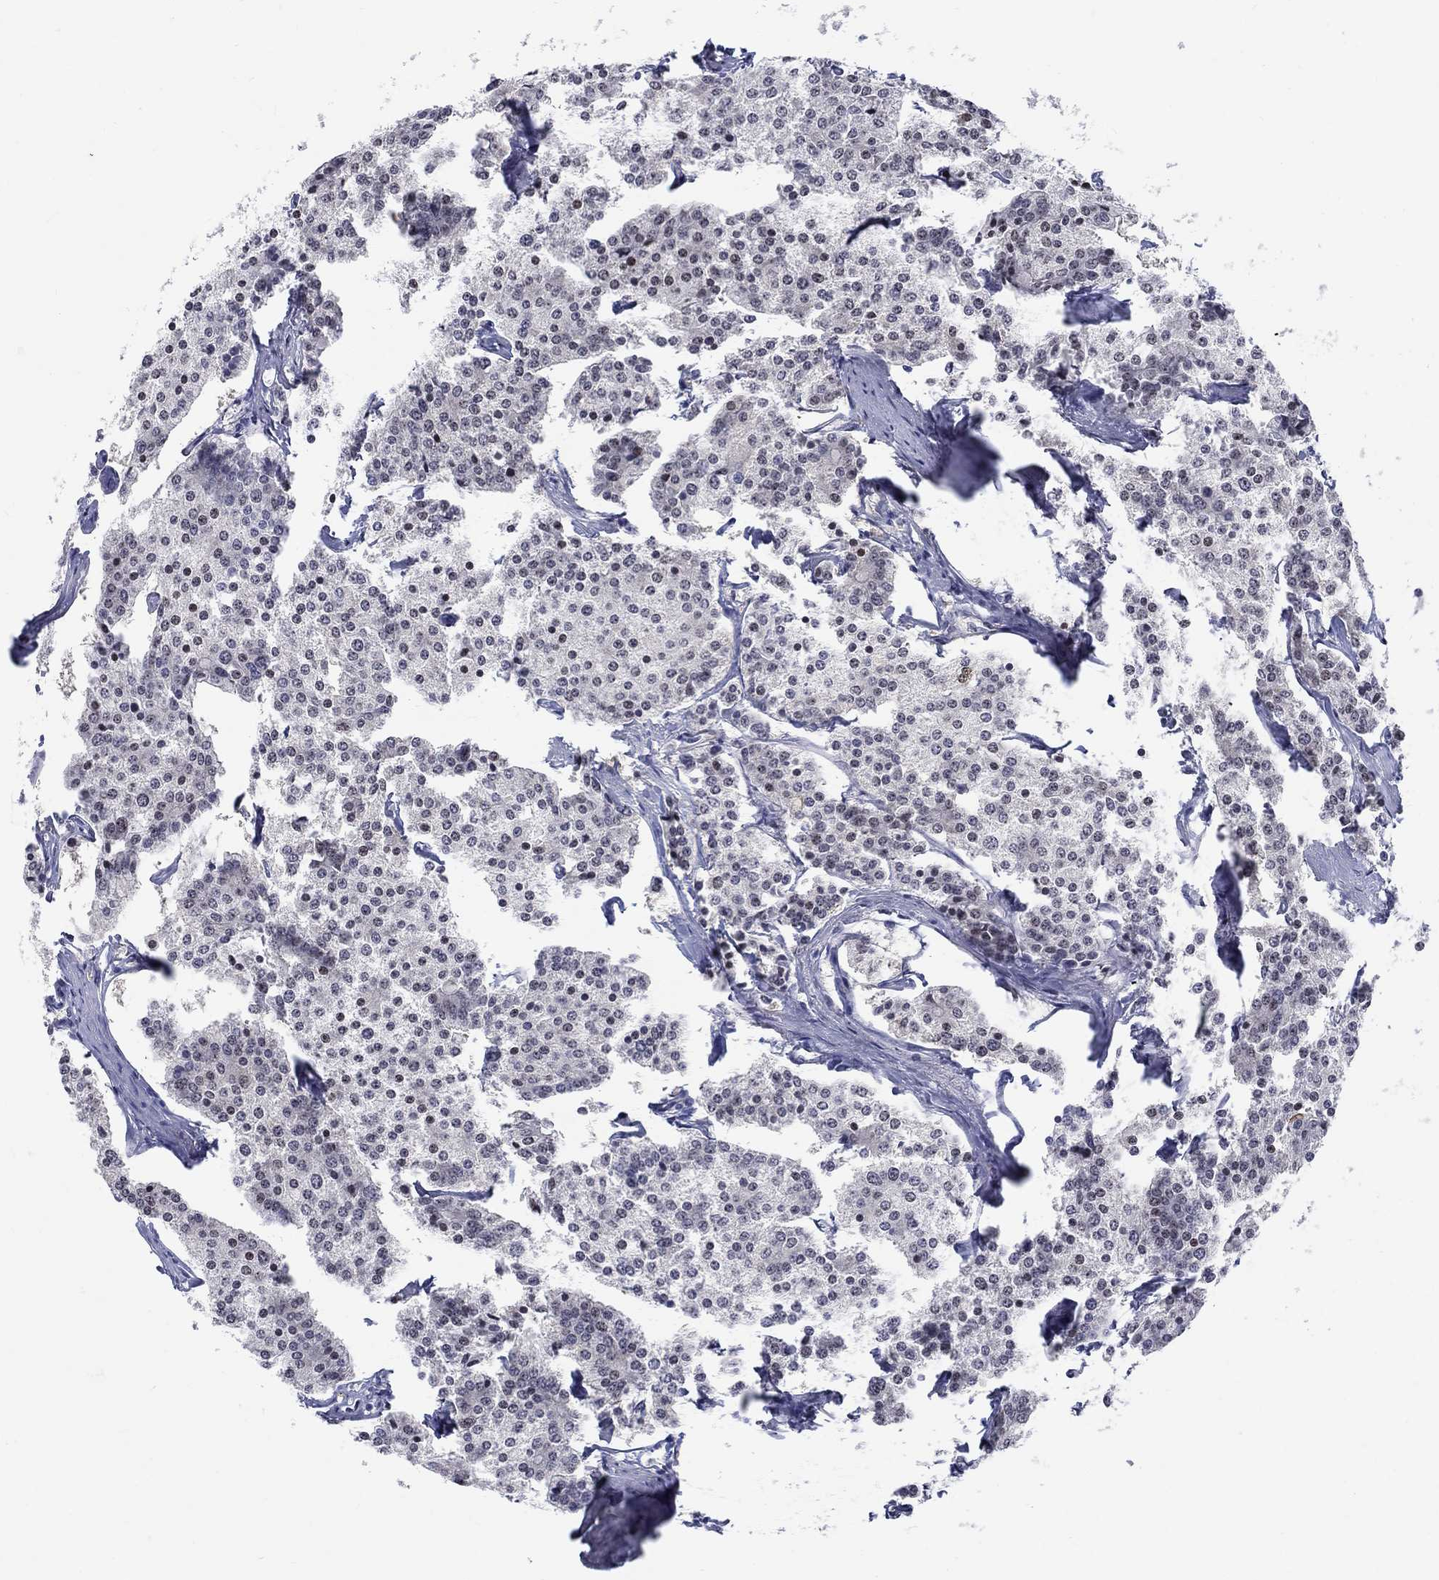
{"staining": {"intensity": "negative", "quantity": "none", "location": "none"}, "tissue": "carcinoid", "cell_type": "Tumor cells", "image_type": "cancer", "snomed": [{"axis": "morphology", "description": "Carcinoid, malignant, NOS"}, {"axis": "topography", "description": "Small intestine"}], "caption": "Human malignant carcinoid stained for a protein using immunohistochemistry displays no staining in tumor cells.", "gene": "EGFLAM", "patient": {"sex": "female", "age": 65}}